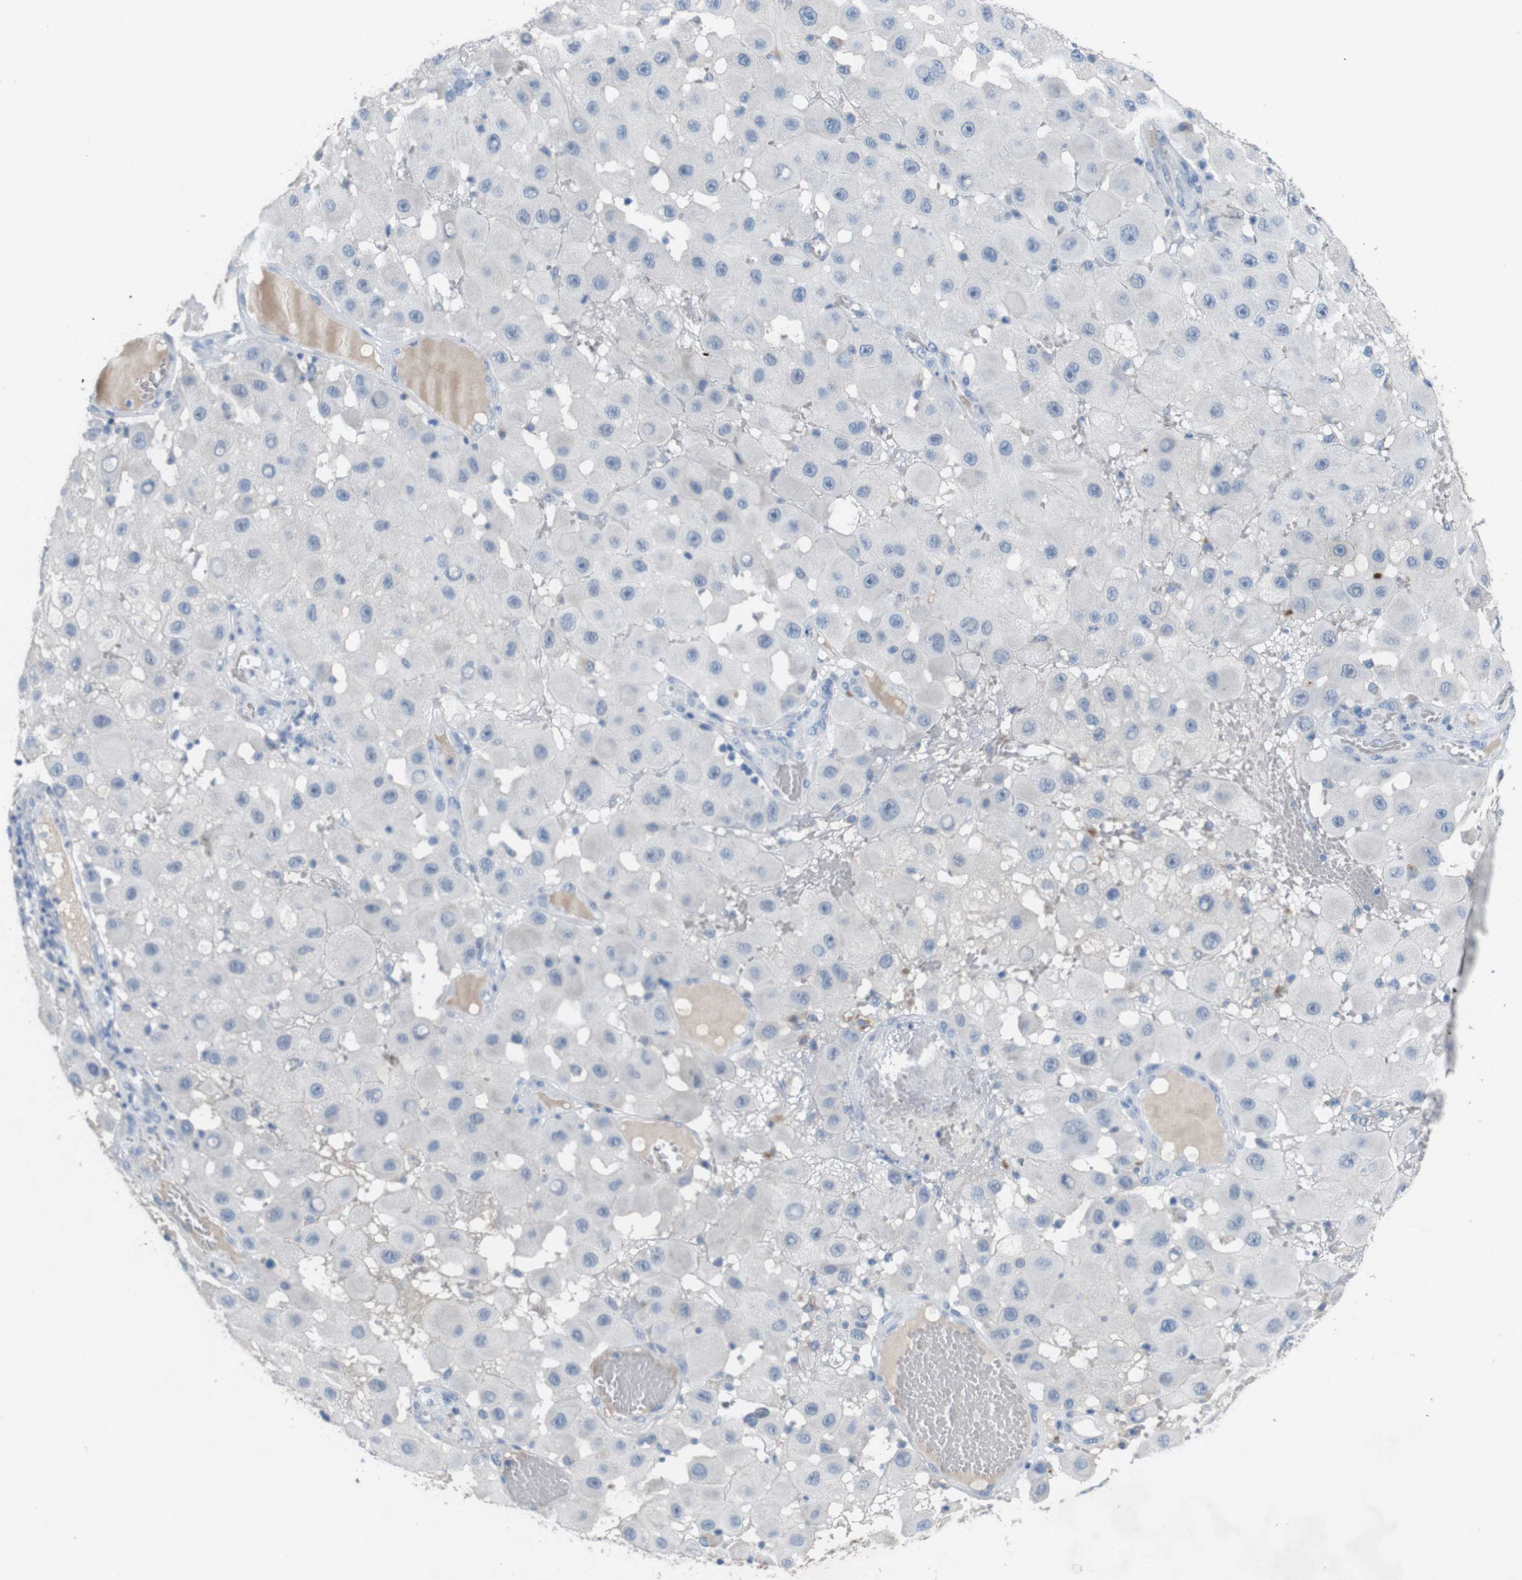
{"staining": {"intensity": "negative", "quantity": "none", "location": "none"}, "tissue": "melanoma", "cell_type": "Tumor cells", "image_type": "cancer", "snomed": [{"axis": "morphology", "description": "Malignant melanoma, NOS"}, {"axis": "topography", "description": "Skin"}], "caption": "DAB immunohistochemical staining of human malignant melanoma displays no significant positivity in tumor cells. (Stains: DAB immunohistochemistry with hematoxylin counter stain, Microscopy: brightfield microscopy at high magnification).", "gene": "SLC2A8", "patient": {"sex": "female", "age": 81}}